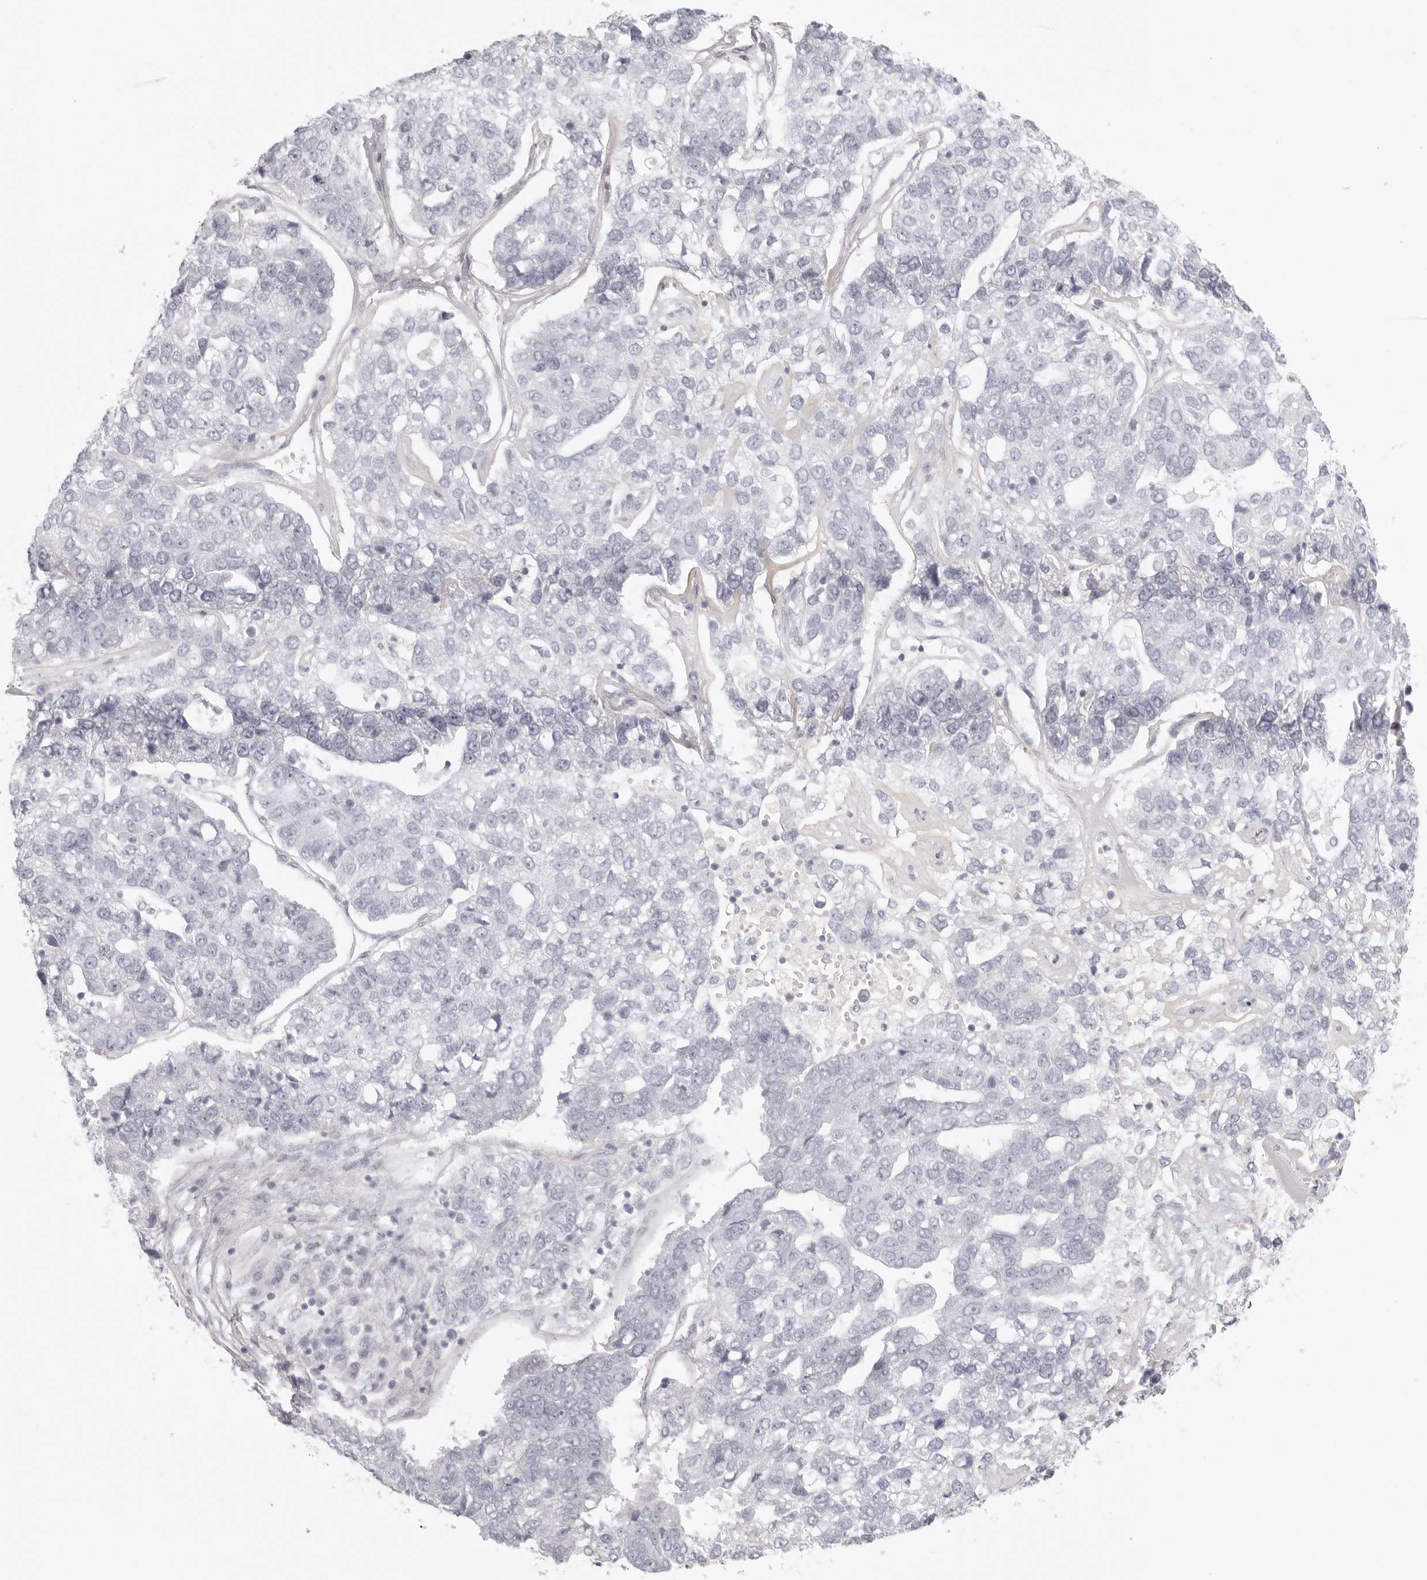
{"staining": {"intensity": "negative", "quantity": "none", "location": "none"}, "tissue": "pancreatic cancer", "cell_type": "Tumor cells", "image_type": "cancer", "snomed": [{"axis": "morphology", "description": "Adenocarcinoma, NOS"}, {"axis": "topography", "description": "Pancreas"}], "caption": "Tumor cells are negative for protein expression in human pancreatic cancer (adenocarcinoma).", "gene": "RXFP1", "patient": {"sex": "female", "age": 61}}